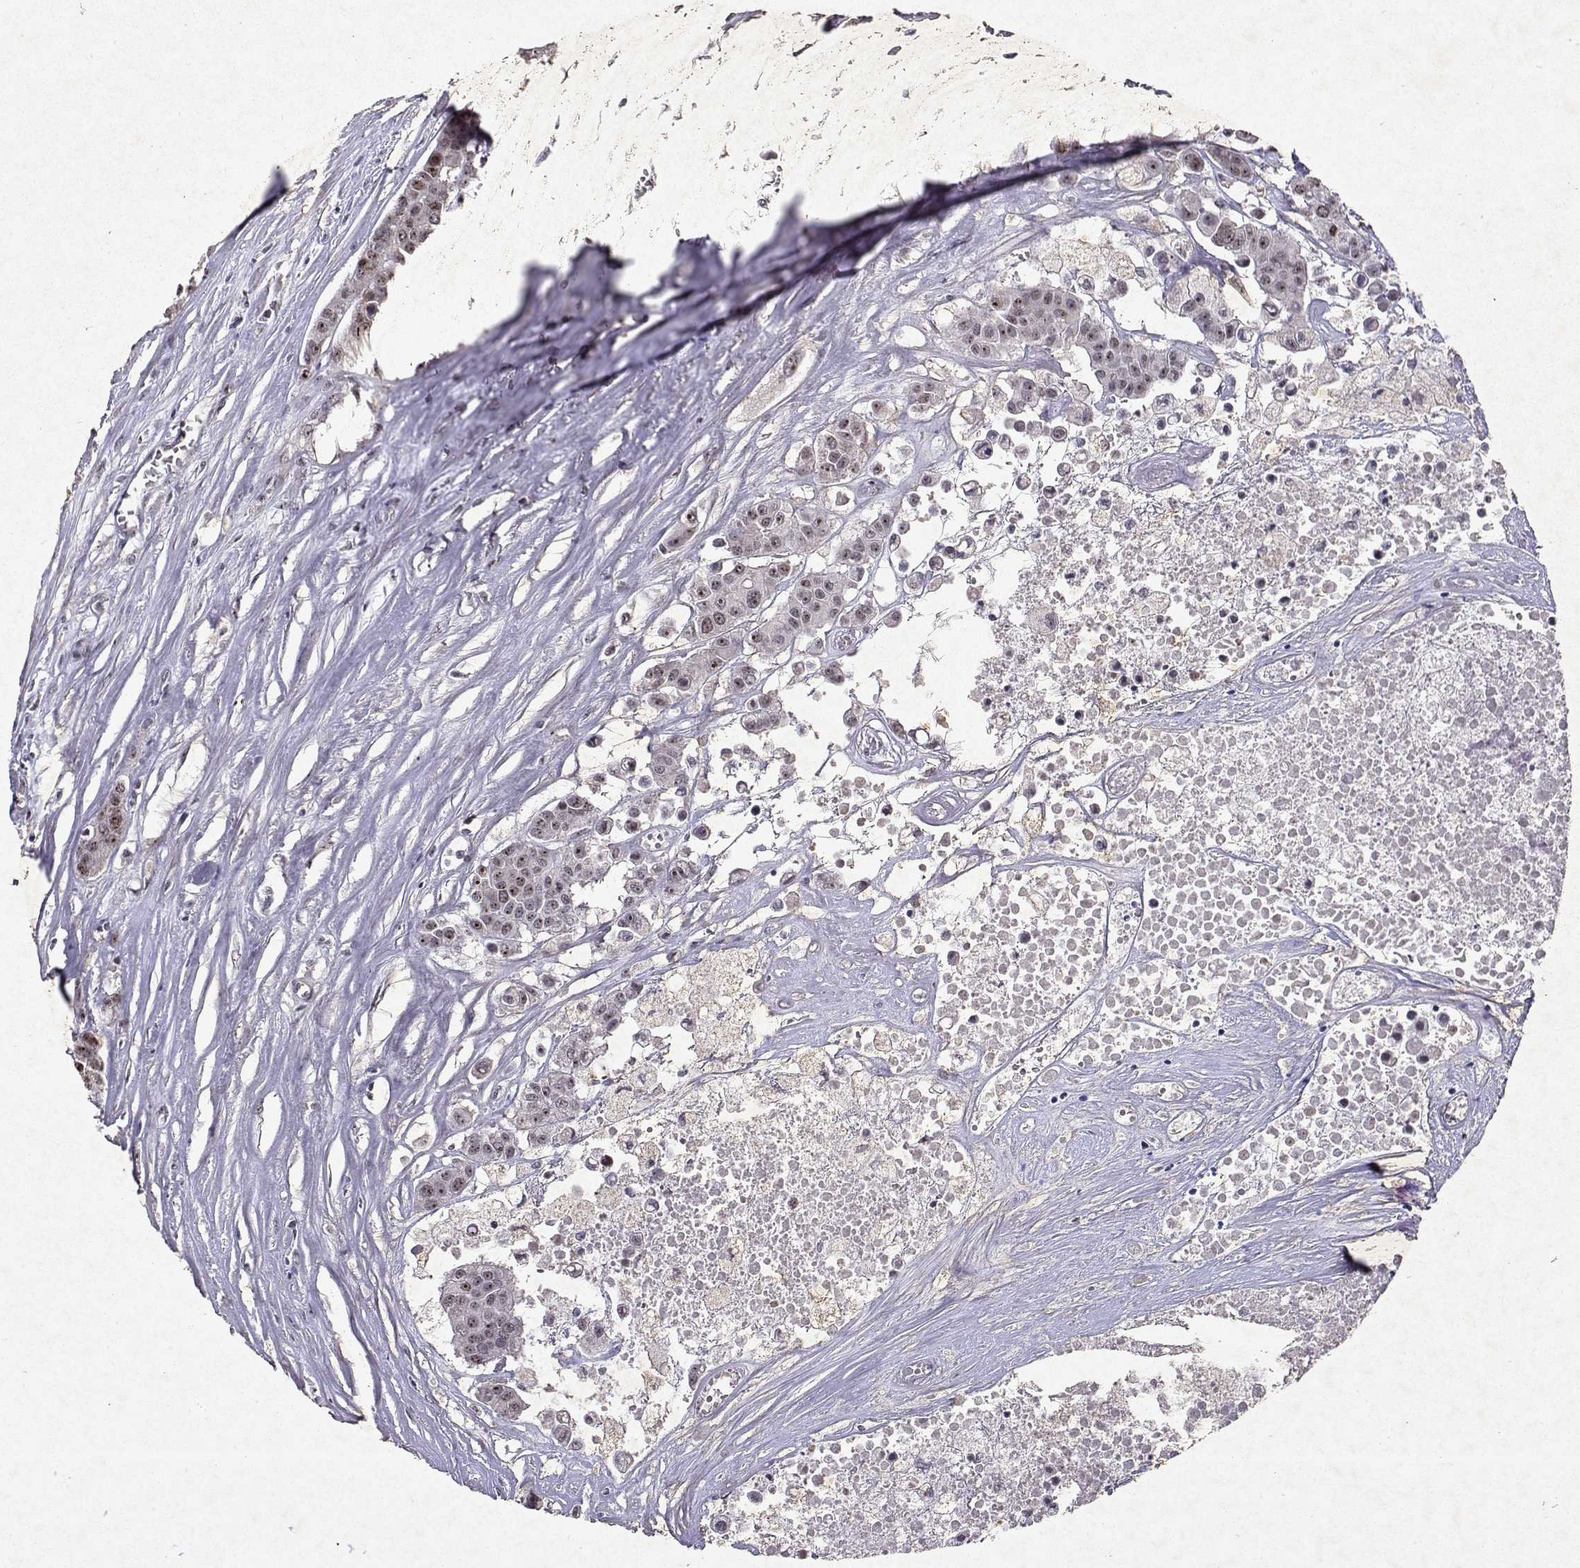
{"staining": {"intensity": "weak", "quantity": ">75%", "location": "nuclear"}, "tissue": "carcinoid", "cell_type": "Tumor cells", "image_type": "cancer", "snomed": [{"axis": "morphology", "description": "Carcinoid, malignant, NOS"}, {"axis": "topography", "description": "Colon"}], "caption": "Protein expression analysis of human carcinoid reveals weak nuclear staining in about >75% of tumor cells.", "gene": "DDX56", "patient": {"sex": "male", "age": 81}}